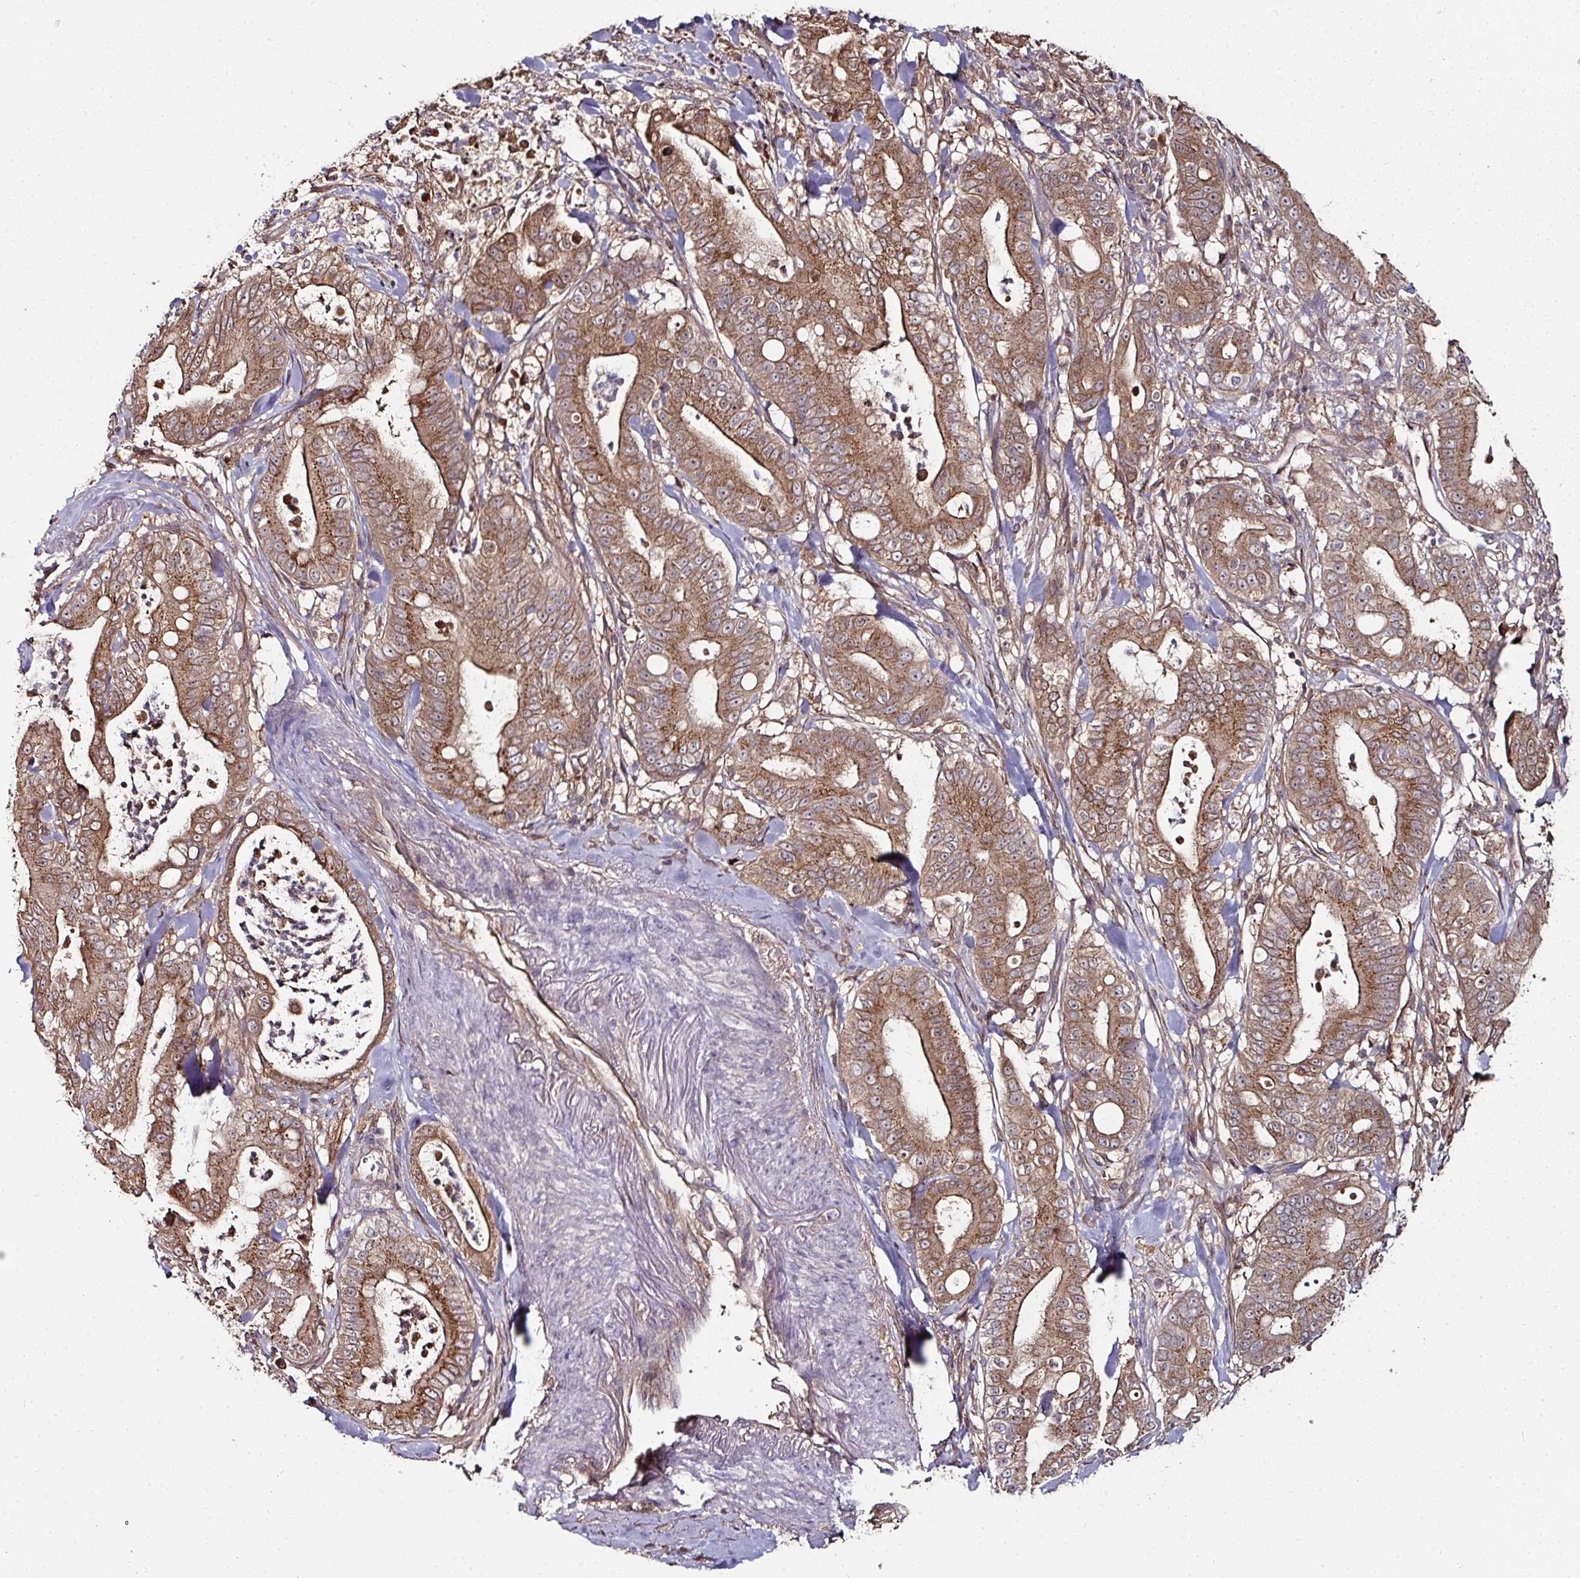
{"staining": {"intensity": "strong", "quantity": ">75%", "location": "cytoplasmic/membranous"}, "tissue": "pancreatic cancer", "cell_type": "Tumor cells", "image_type": "cancer", "snomed": [{"axis": "morphology", "description": "Adenocarcinoma, NOS"}, {"axis": "topography", "description": "Pancreas"}], "caption": "A brown stain labels strong cytoplasmic/membranous positivity of a protein in adenocarcinoma (pancreatic) tumor cells.", "gene": "CTDSP2", "patient": {"sex": "male", "age": 71}}